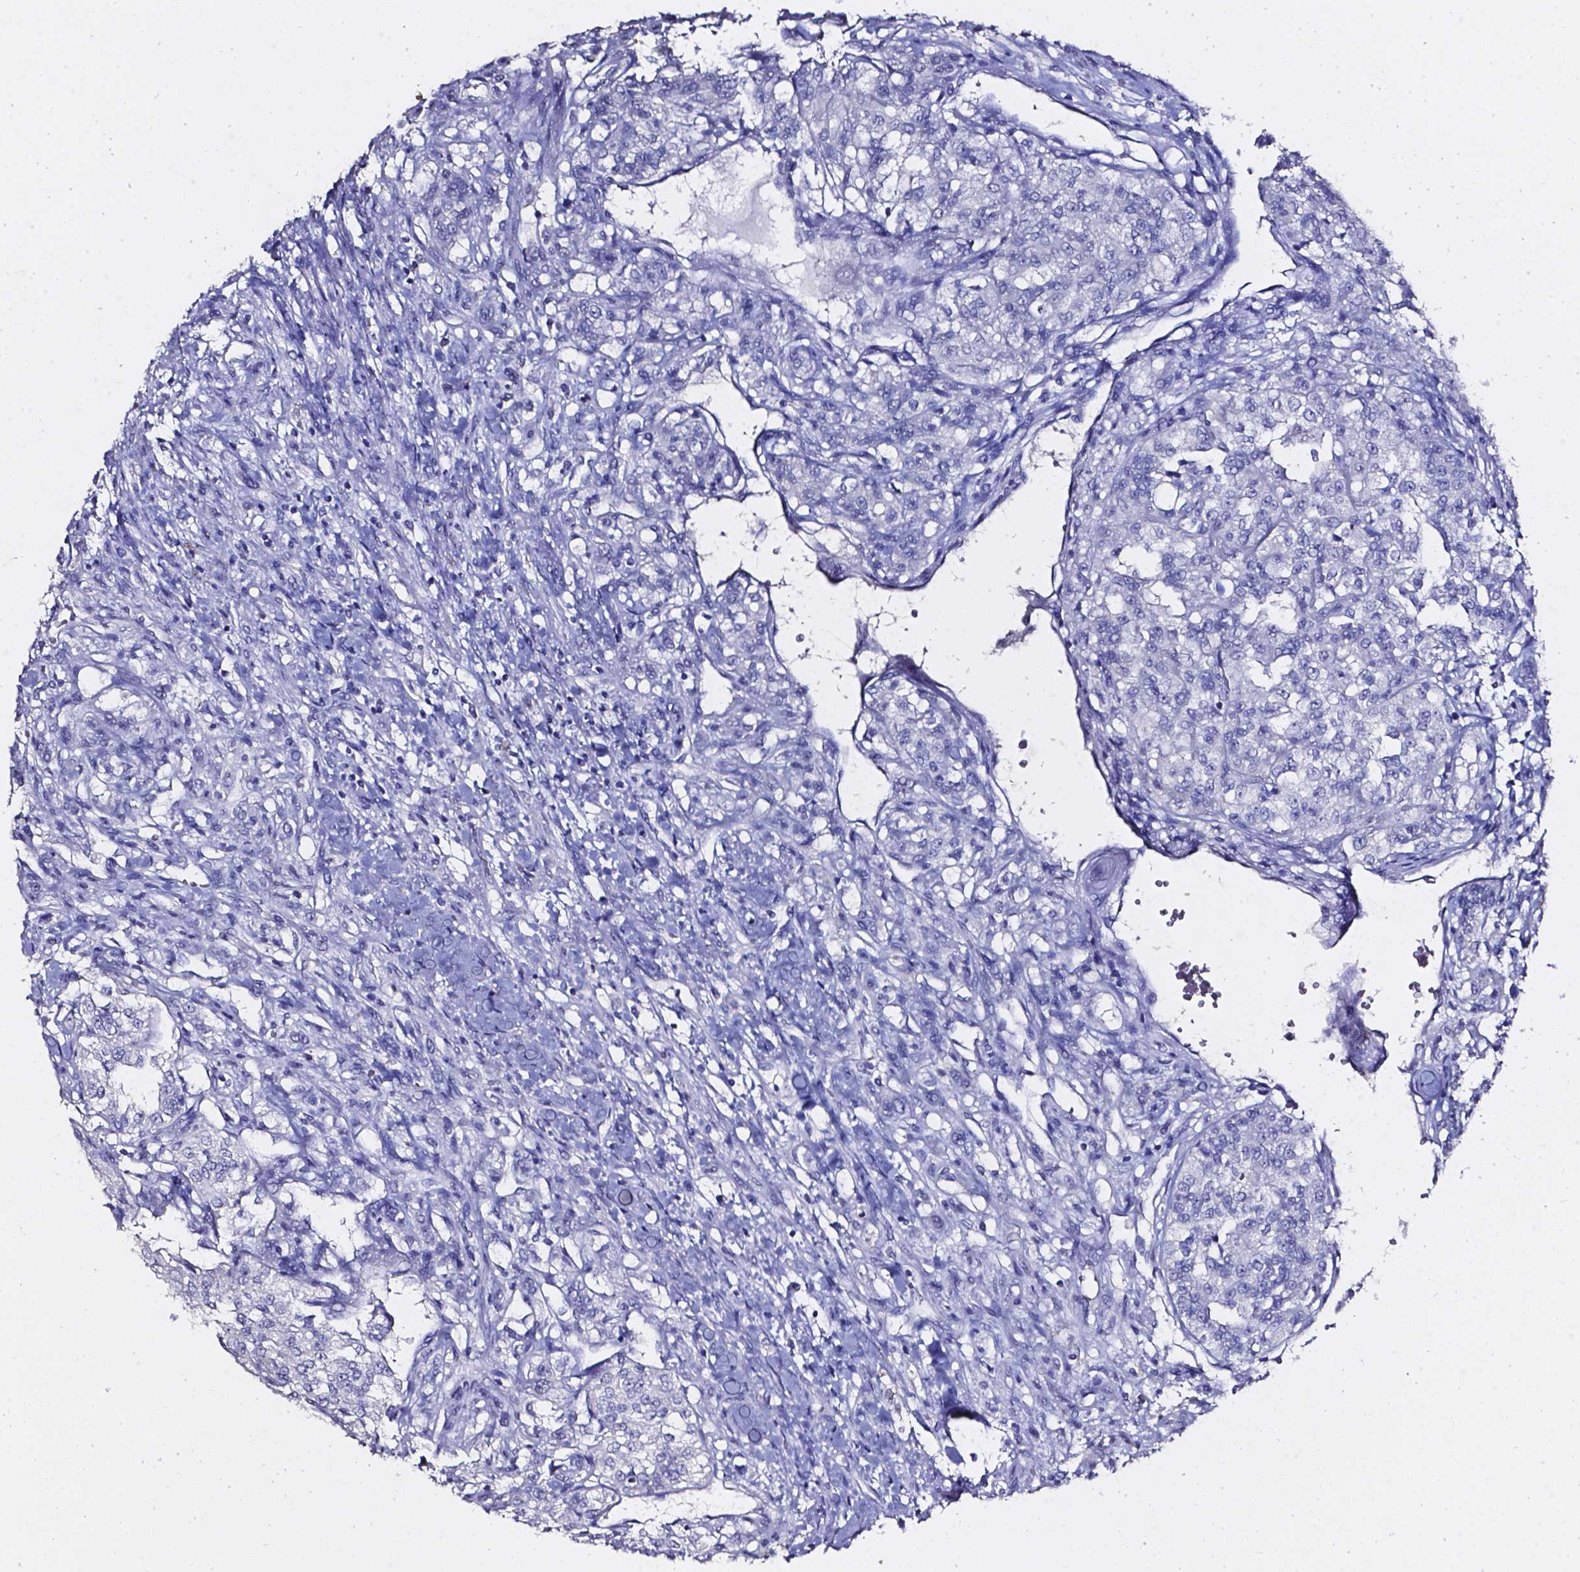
{"staining": {"intensity": "negative", "quantity": "none", "location": "none"}, "tissue": "renal cancer", "cell_type": "Tumor cells", "image_type": "cancer", "snomed": [{"axis": "morphology", "description": "Adenocarcinoma, NOS"}, {"axis": "topography", "description": "Kidney"}], "caption": "High magnification brightfield microscopy of renal cancer (adenocarcinoma) stained with DAB (brown) and counterstained with hematoxylin (blue): tumor cells show no significant expression. Brightfield microscopy of IHC stained with DAB (brown) and hematoxylin (blue), captured at high magnification.", "gene": "AKR1B10", "patient": {"sex": "female", "age": 63}}